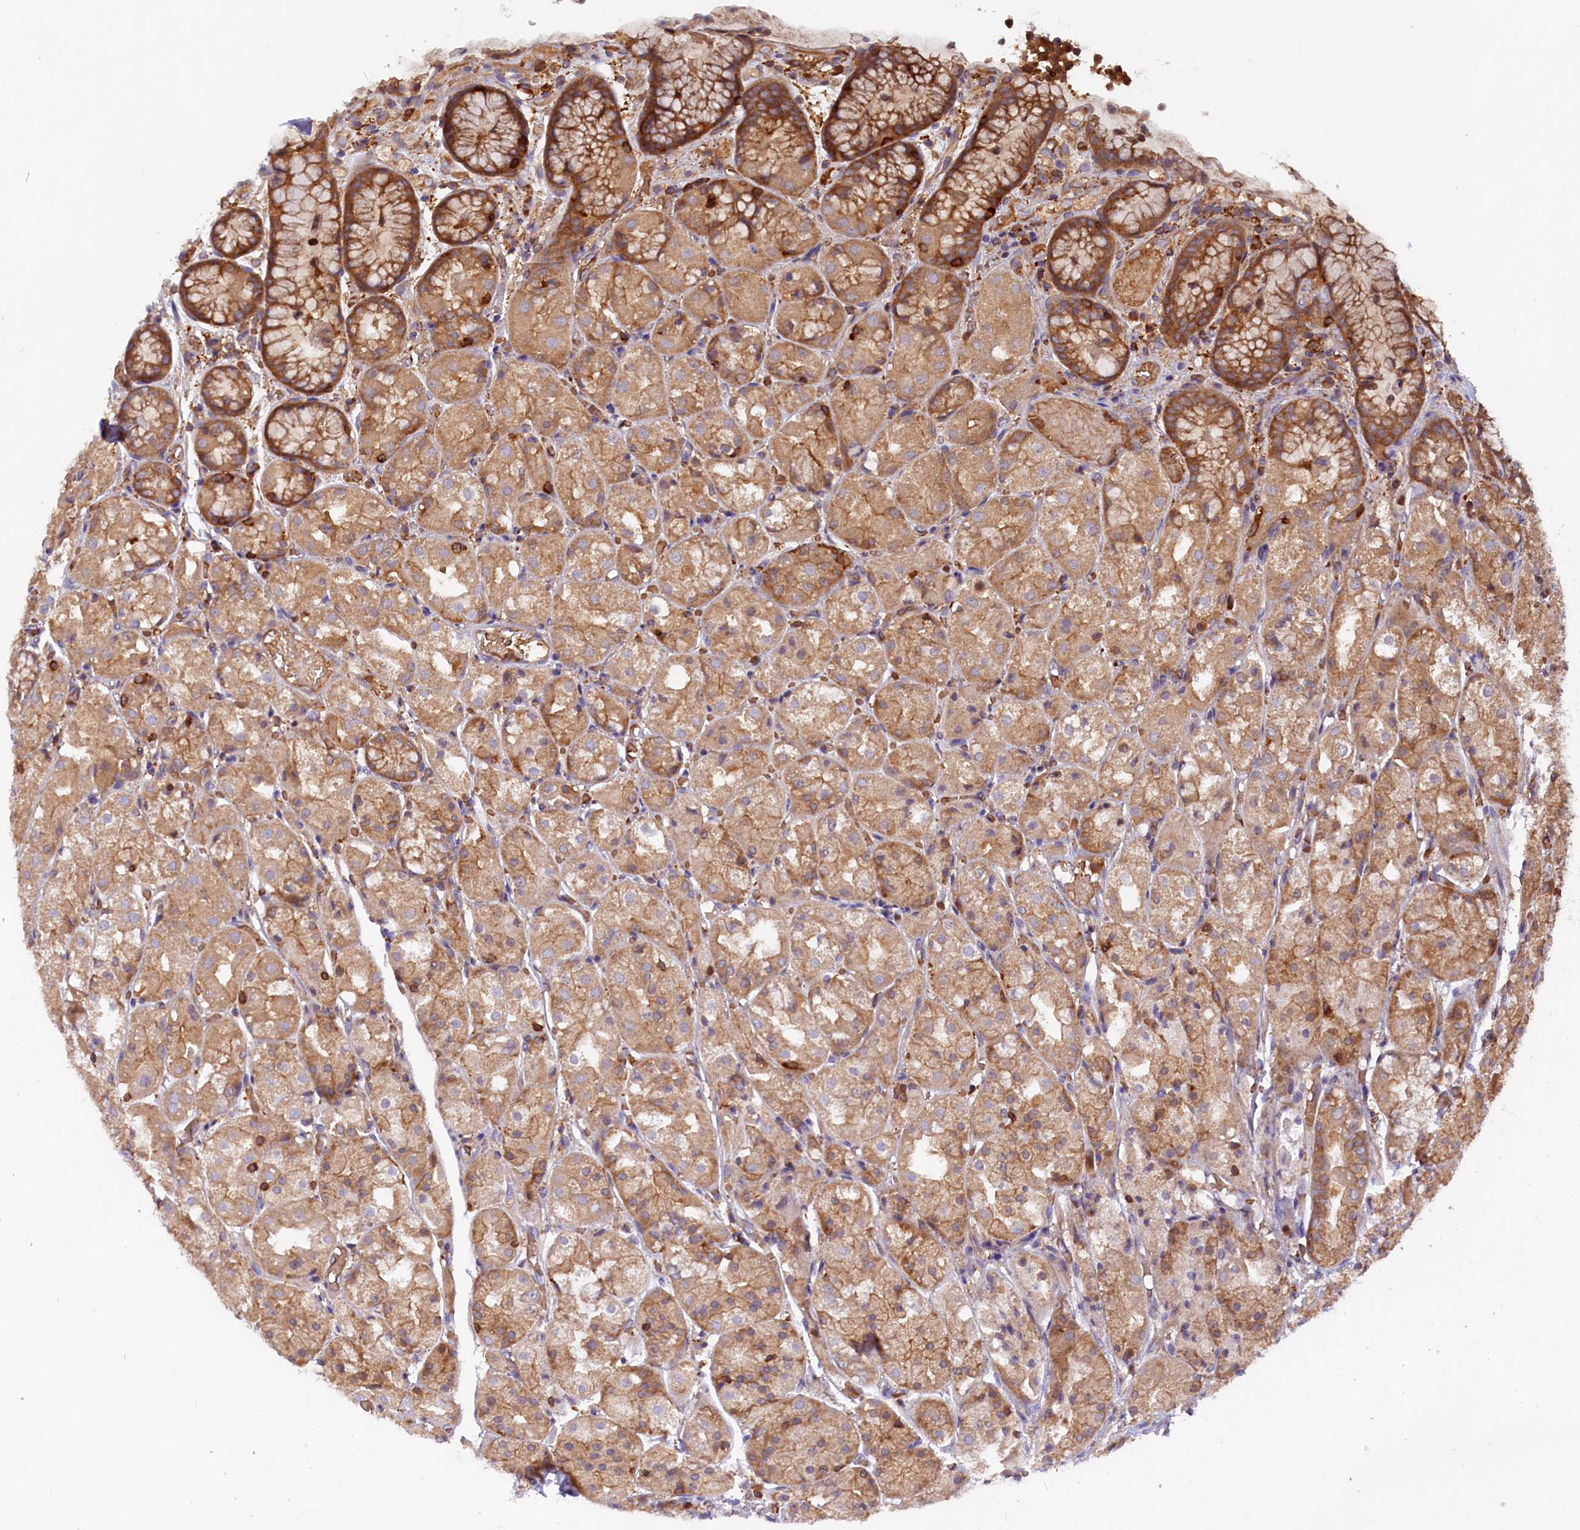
{"staining": {"intensity": "strong", "quantity": ">75%", "location": "cytoplasmic/membranous"}, "tissue": "stomach", "cell_type": "Glandular cells", "image_type": "normal", "snomed": [{"axis": "morphology", "description": "Normal tissue, NOS"}, {"axis": "topography", "description": "Stomach, upper"}], "caption": "A histopathology image showing strong cytoplasmic/membranous staining in approximately >75% of glandular cells in normal stomach, as visualized by brown immunohistochemical staining.", "gene": "MYO9B", "patient": {"sex": "male", "age": 72}}